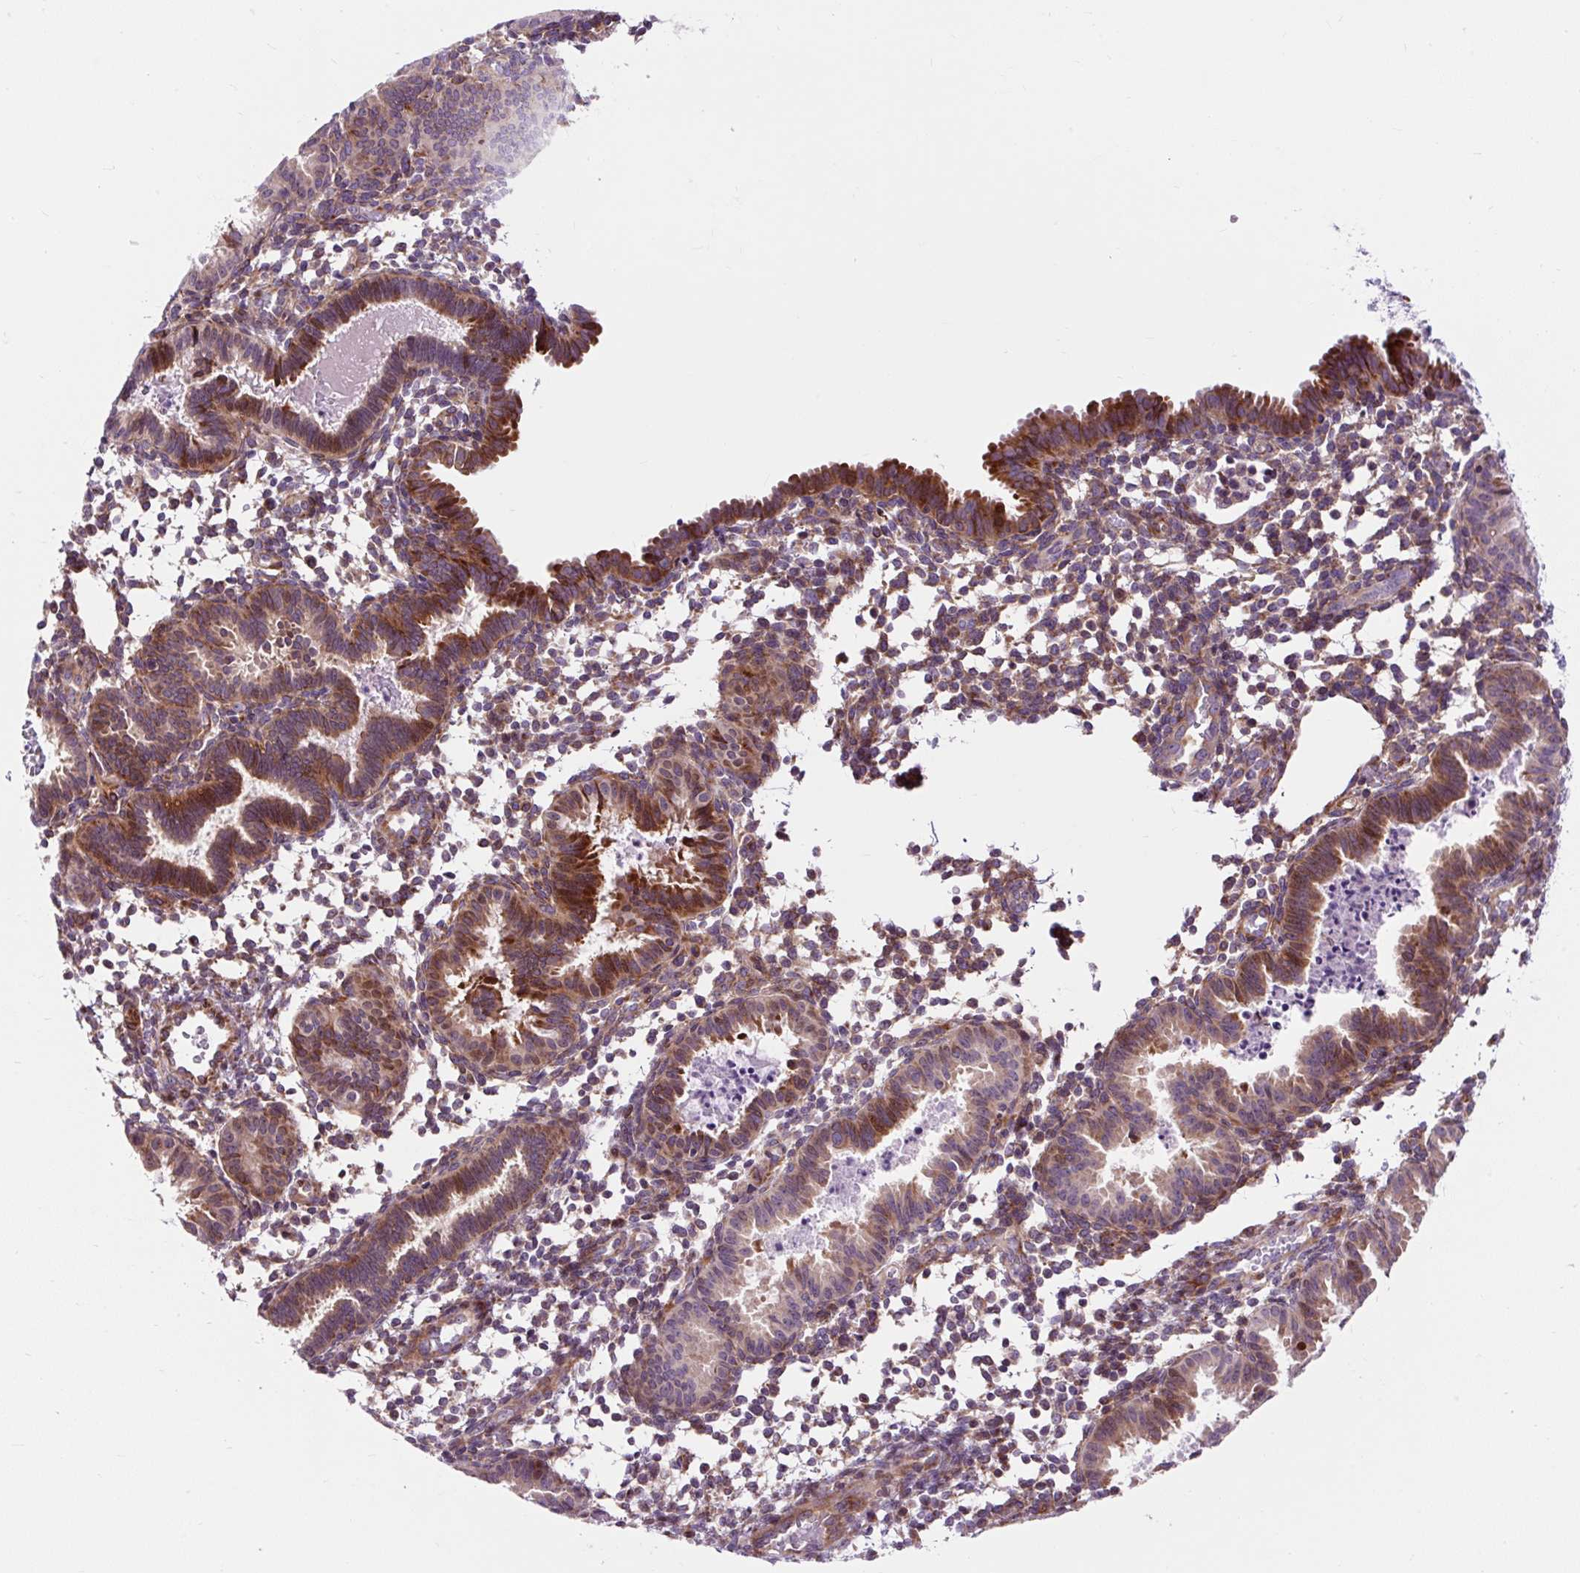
{"staining": {"intensity": "moderate", "quantity": "25%-75%", "location": "cytoplasmic/membranous"}, "tissue": "endometrial cancer", "cell_type": "Tumor cells", "image_type": "cancer", "snomed": [{"axis": "morphology", "description": "Adenocarcinoma, NOS"}, {"axis": "topography", "description": "Uterus"}], "caption": "Tumor cells reveal medium levels of moderate cytoplasmic/membranous expression in approximately 25%-75% of cells in adenocarcinoma (endometrial).", "gene": "CISD3", "patient": {"sex": "female", "age": 44}}